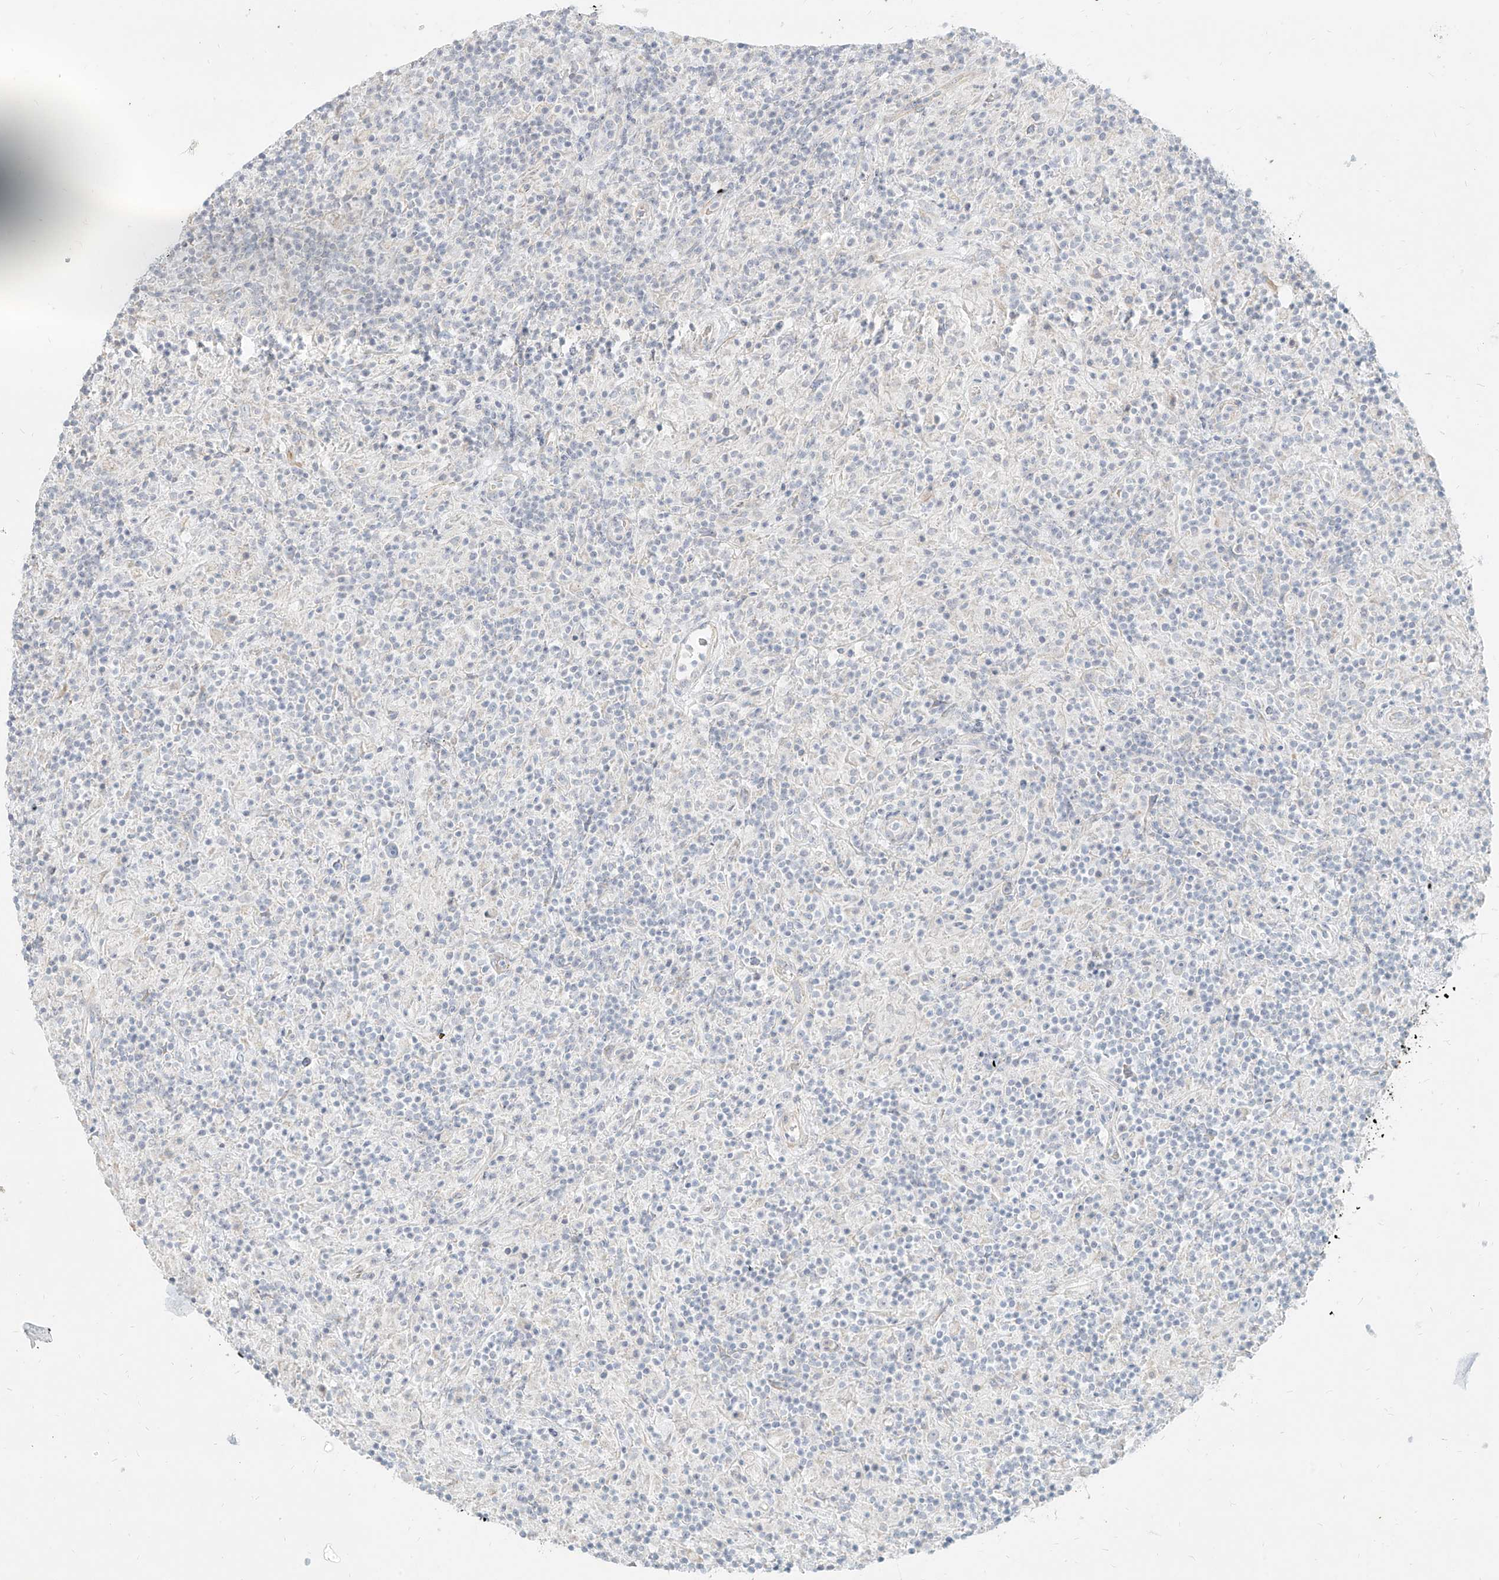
{"staining": {"intensity": "negative", "quantity": "none", "location": "none"}, "tissue": "lymphoma", "cell_type": "Tumor cells", "image_type": "cancer", "snomed": [{"axis": "morphology", "description": "Hodgkin's disease, NOS"}, {"axis": "topography", "description": "Lymph node"}], "caption": "Photomicrograph shows no significant protein expression in tumor cells of lymphoma.", "gene": "ITPKB", "patient": {"sex": "male", "age": 70}}